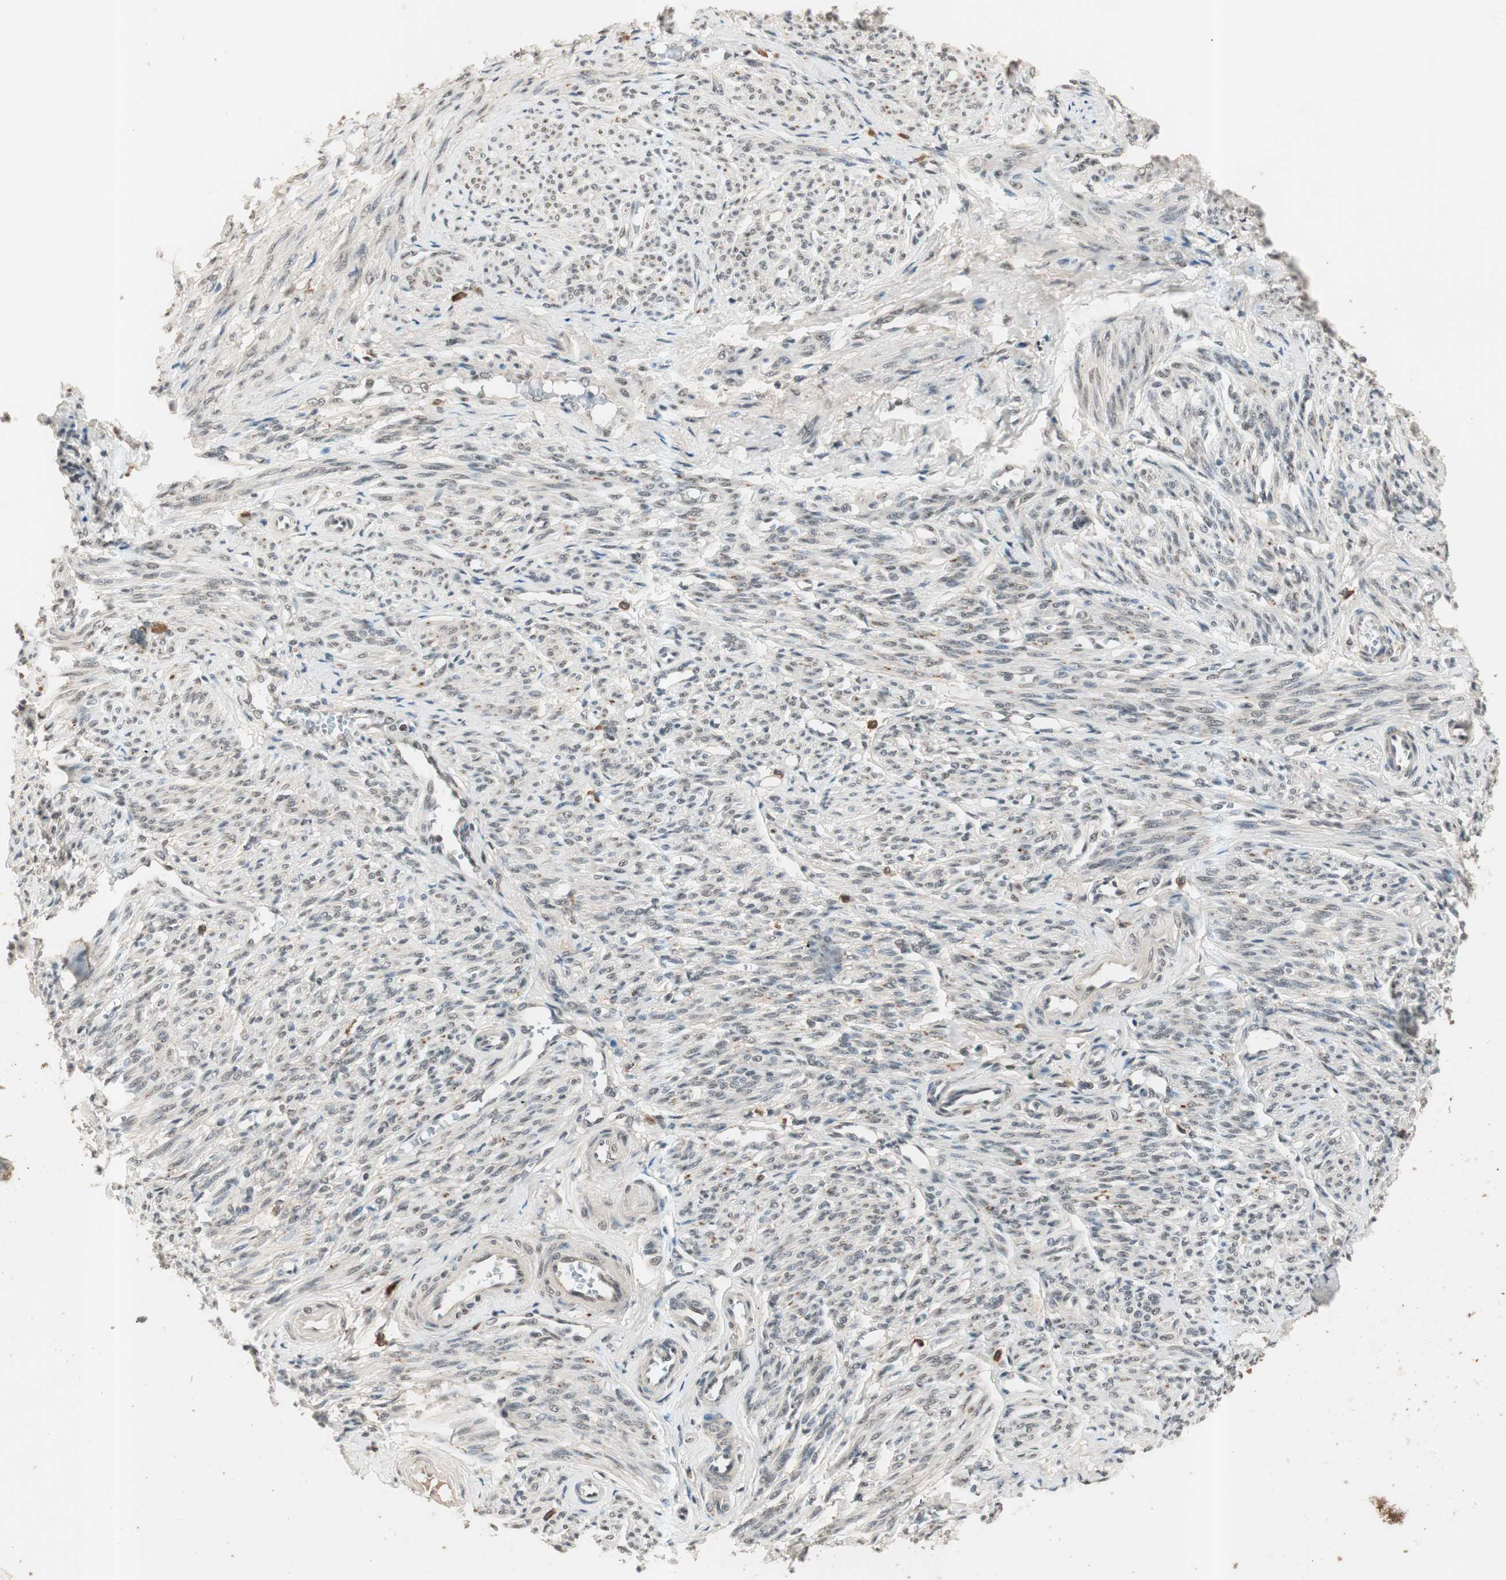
{"staining": {"intensity": "weak", "quantity": "<25%", "location": "nuclear"}, "tissue": "smooth muscle", "cell_type": "Smooth muscle cells", "image_type": "normal", "snomed": [{"axis": "morphology", "description": "Normal tissue, NOS"}, {"axis": "topography", "description": "Smooth muscle"}], "caption": "High magnification brightfield microscopy of benign smooth muscle stained with DAB (brown) and counterstained with hematoxylin (blue): smooth muscle cells show no significant staining.", "gene": "NFRKB", "patient": {"sex": "female", "age": 65}}